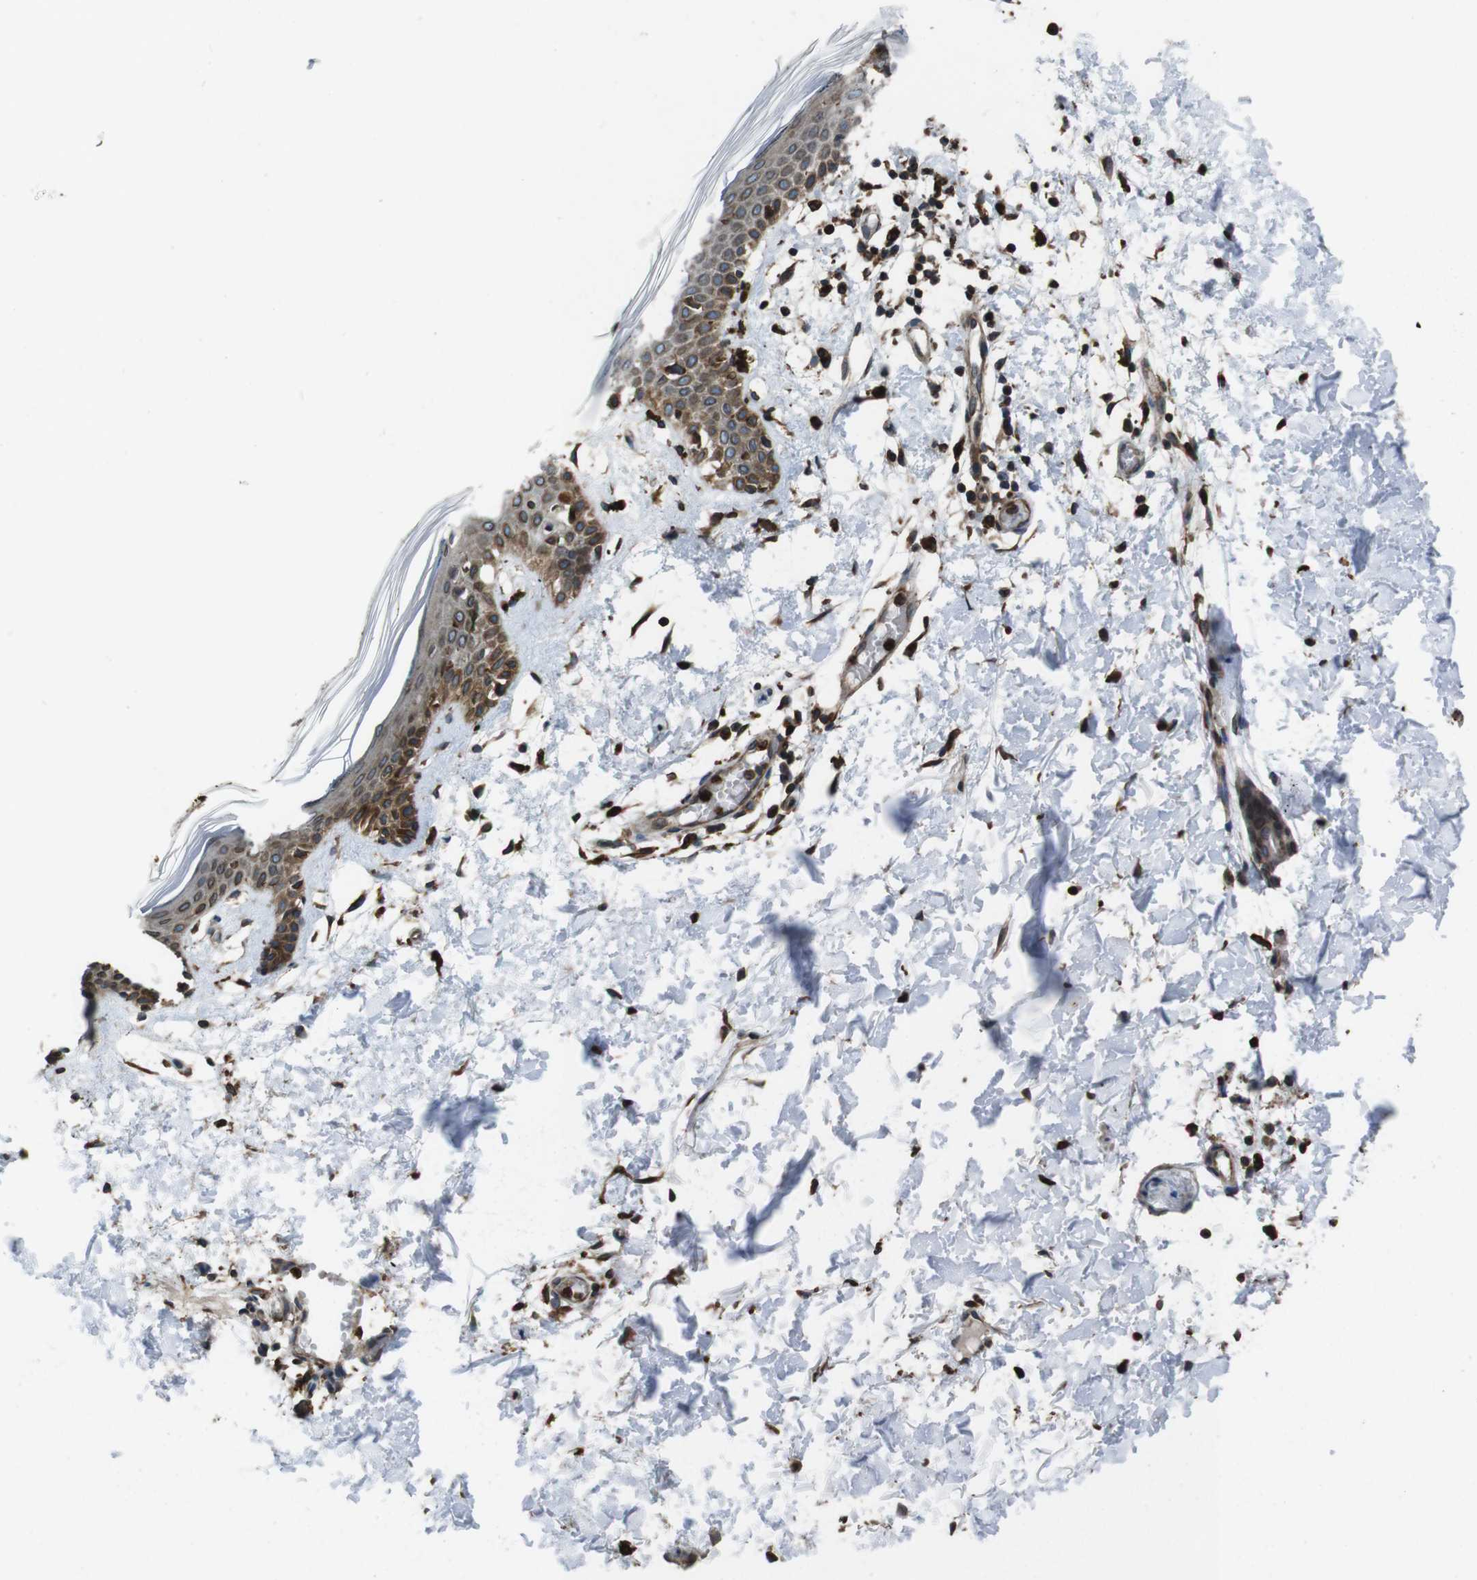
{"staining": {"intensity": "strong", "quantity": ">75%", "location": "cytoplasmic/membranous,nuclear"}, "tissue": "skin", "cell_type": "Fibroblasts", "image_type": "normal", "snomed": [{"axis": "morphology", "description": "Normal tissue, NOS"}, {"axis": "topography", "description": "Skin"}], "caption": "Unremarkable skin shows strong cytoplasmic/membranous,nuclear staining in approximately >75% of fibroblasts, visualized by immunohistochemistry.", "gene": "APMAP", "patient": {"sex": "male", "age": 53}}